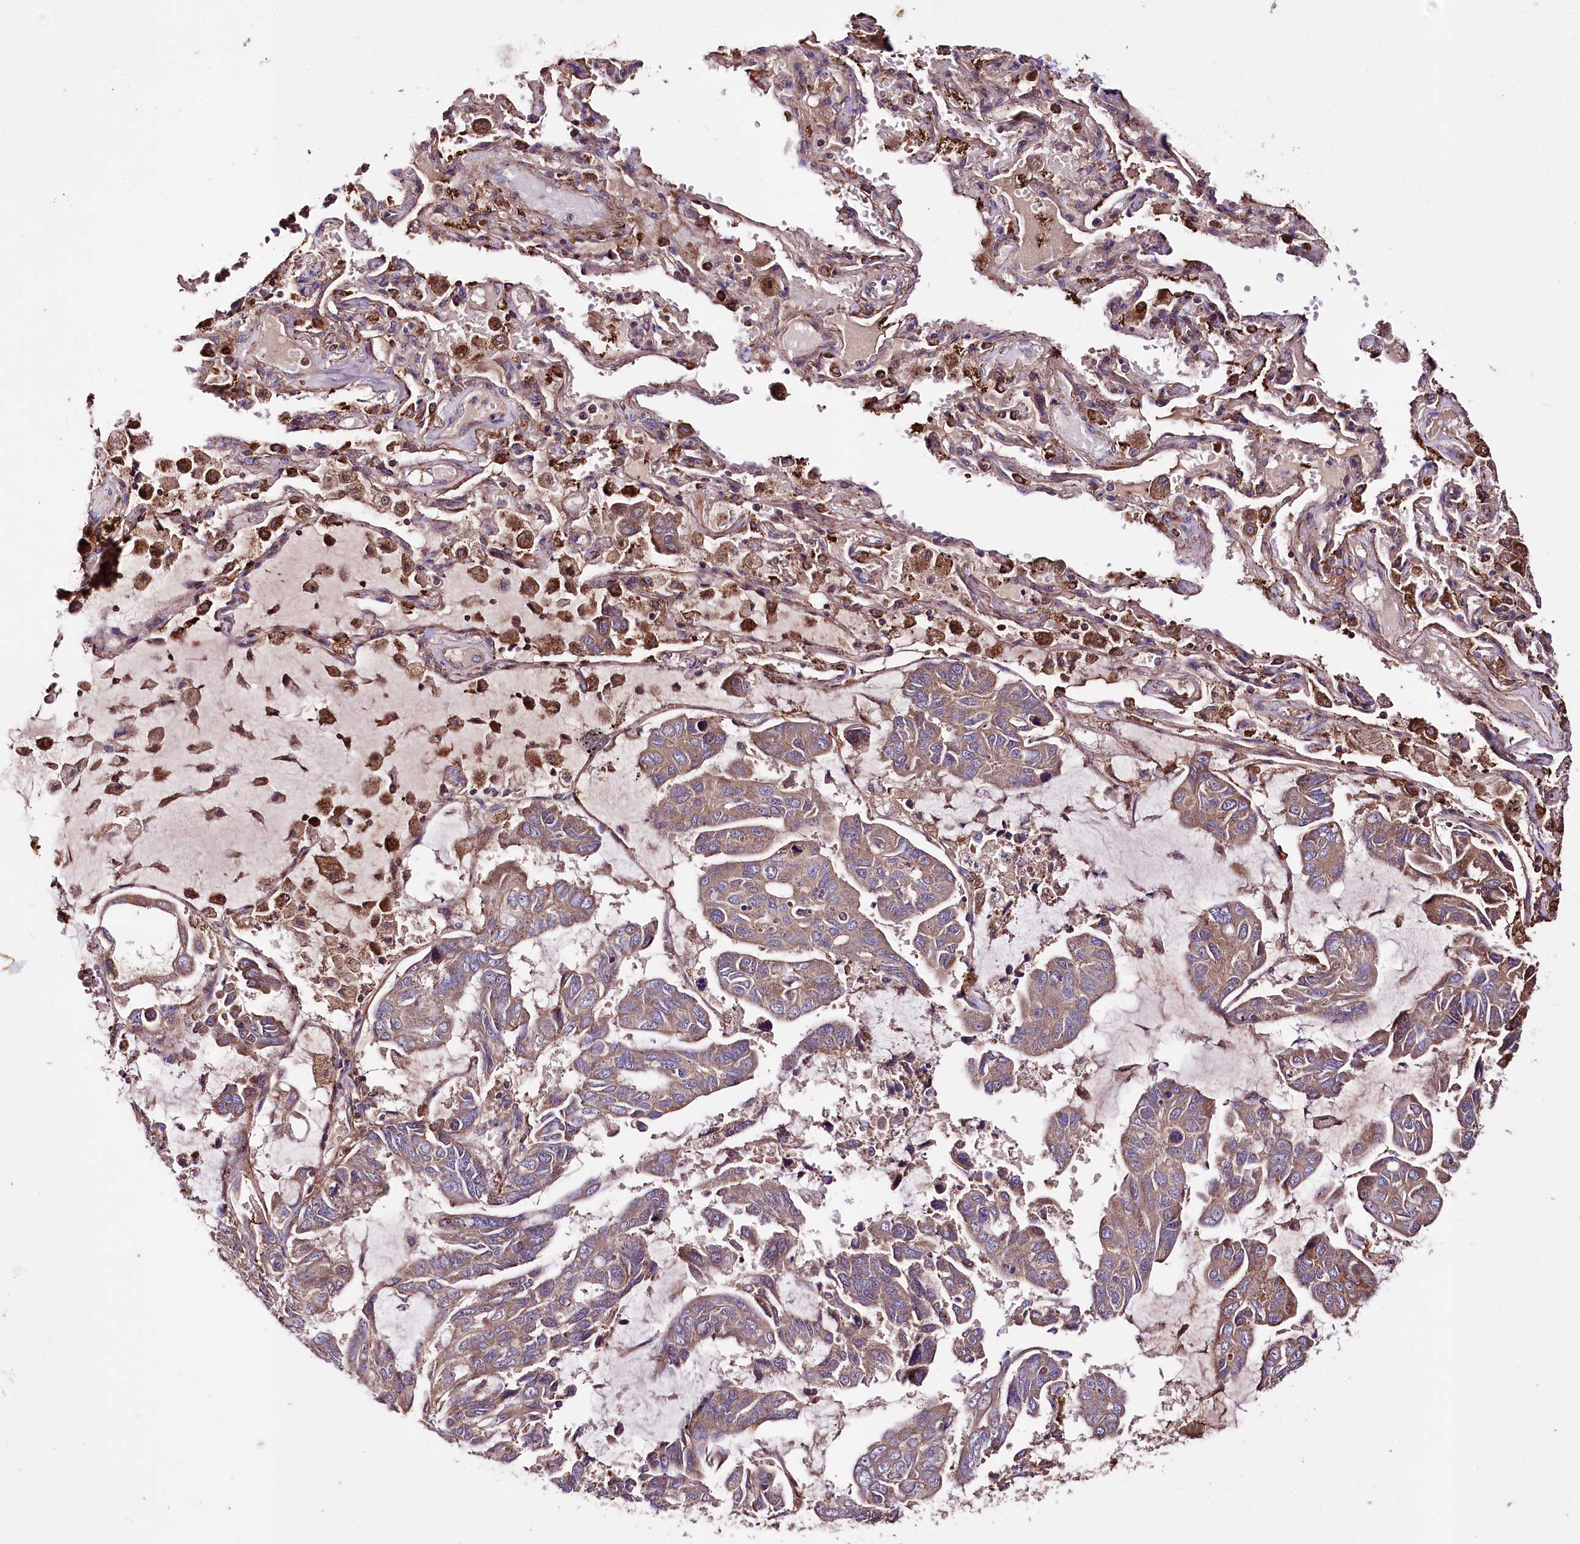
{"staining": {"intensity": "weak", "quantity": ">75%", "location": "cytoplasmic/membranous"}, "tissue": "lung cancer", "cell_type": "Tumor cells", "image_type": "cancer", "snomed": [{"axis": "morphology", "description": "Adenocarcinoma, NOS"}, {"axis": "topography", "description": "Lung"}], "caption": "The photomicrograph shows a brown stain indicating the presence of a protein in the cytoplasmic/membranous of tumor cells in lung cancer (adenocarcinoma). The staining is performed using DAB brown chromogen to label protein expression. The nuclei are counter-stained blue using hematoxylin.", "gene": "WWC1", "patient": {"sex": "male", "age": 64}}